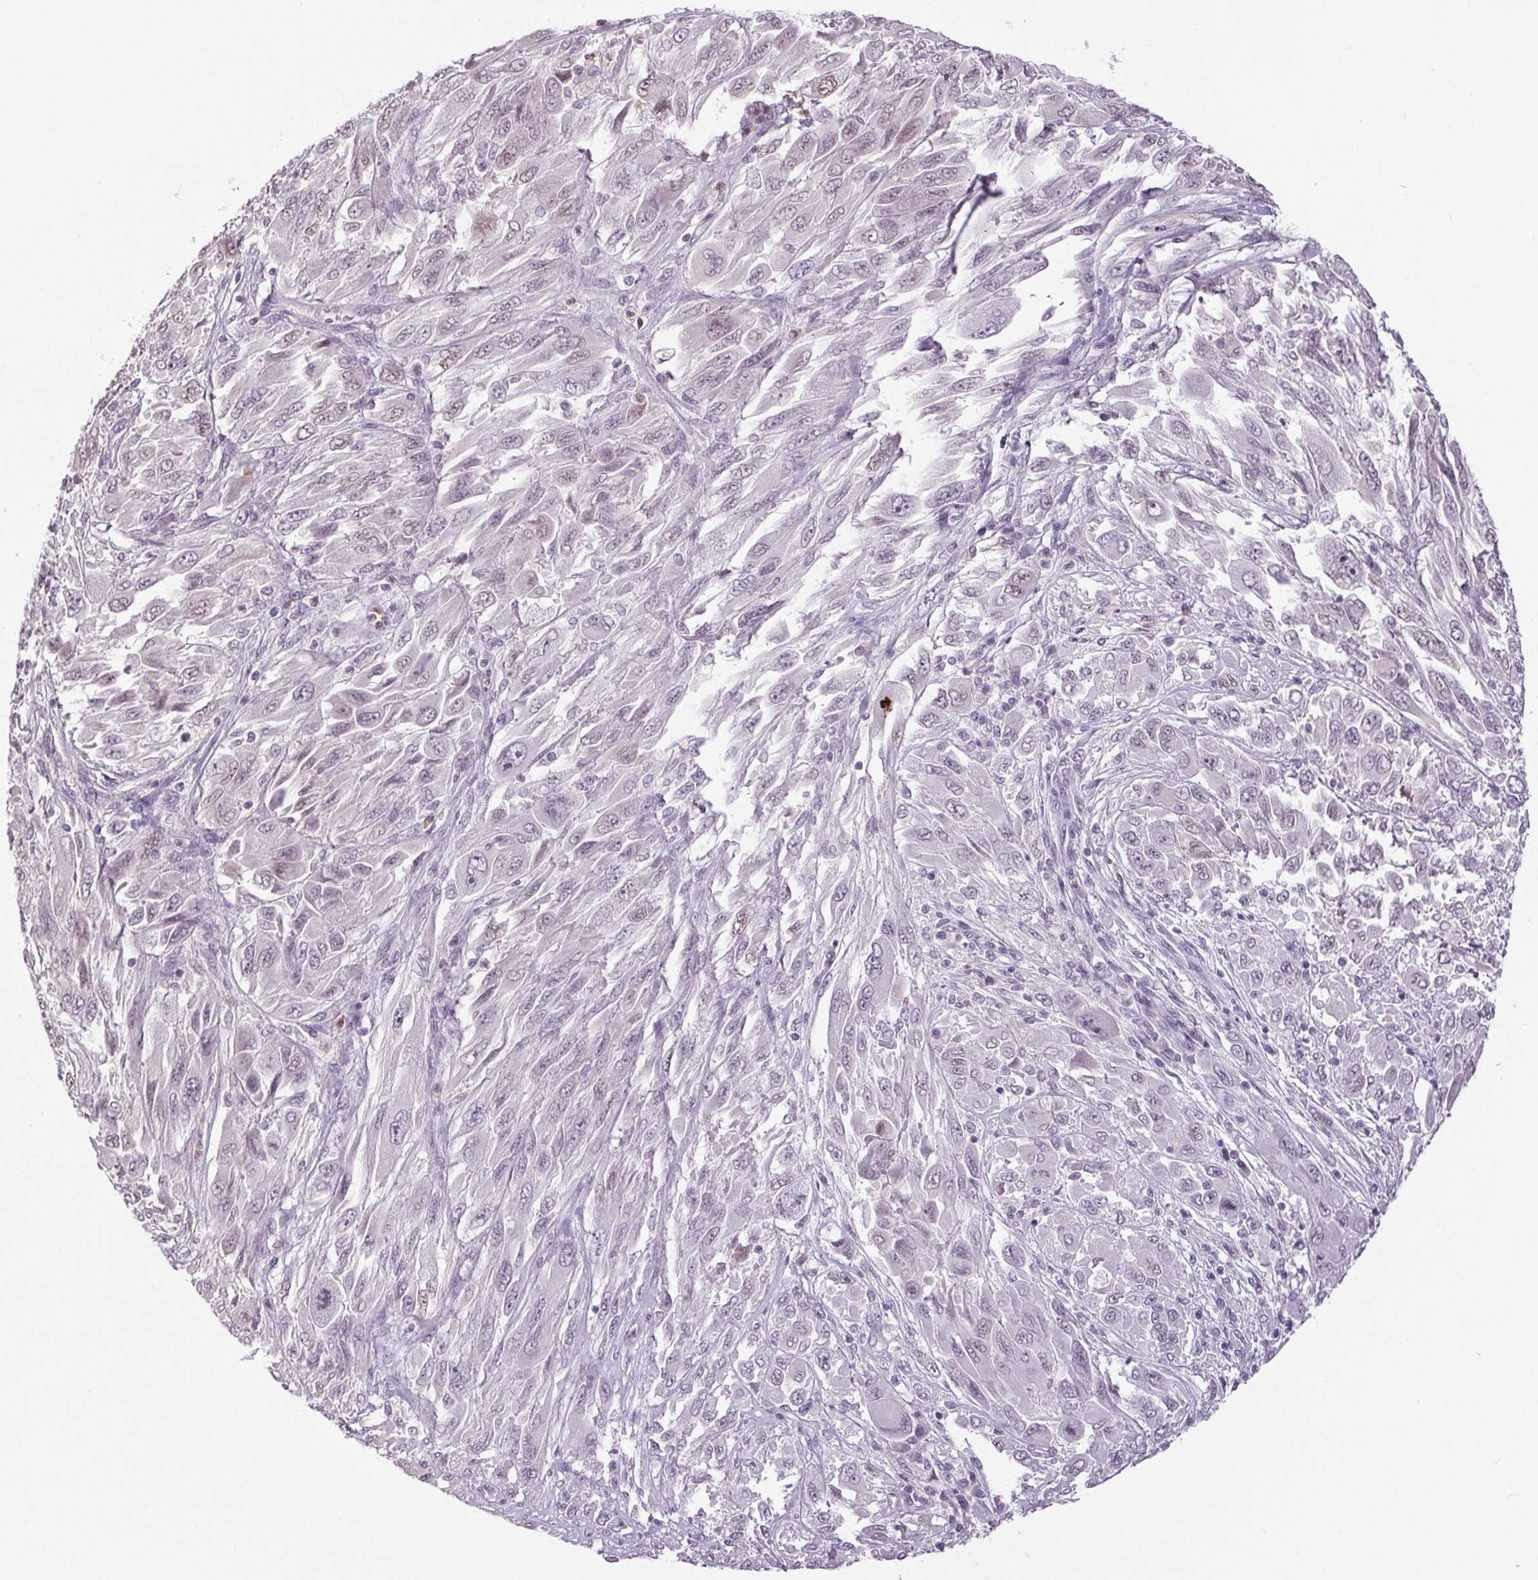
{"staining": {"intensity": "negative", "quantity": "none", "location": "none"}, "tissue": "melanoma", "cell_type": "Tumor cells", "image_type": "cancer", "snomed": [{"axis": "morphology", "description": "Malignant melanoma, NOS"}, {"axis": "topography", "description": "Skin"}], "caption": "This photomicrograph is of melanoma stained with IHC to label a protein in brown with the nuclei are counter-stained blue. There is no positivity in tumor cells. The staining was performed using DAB to visualize the protein expression in brown, while the nuclei were stained in blue with hematoxylin (Magnification: 20x).", "gene": "SMIM6", "patient": {"sex": "female", "age": 91}}